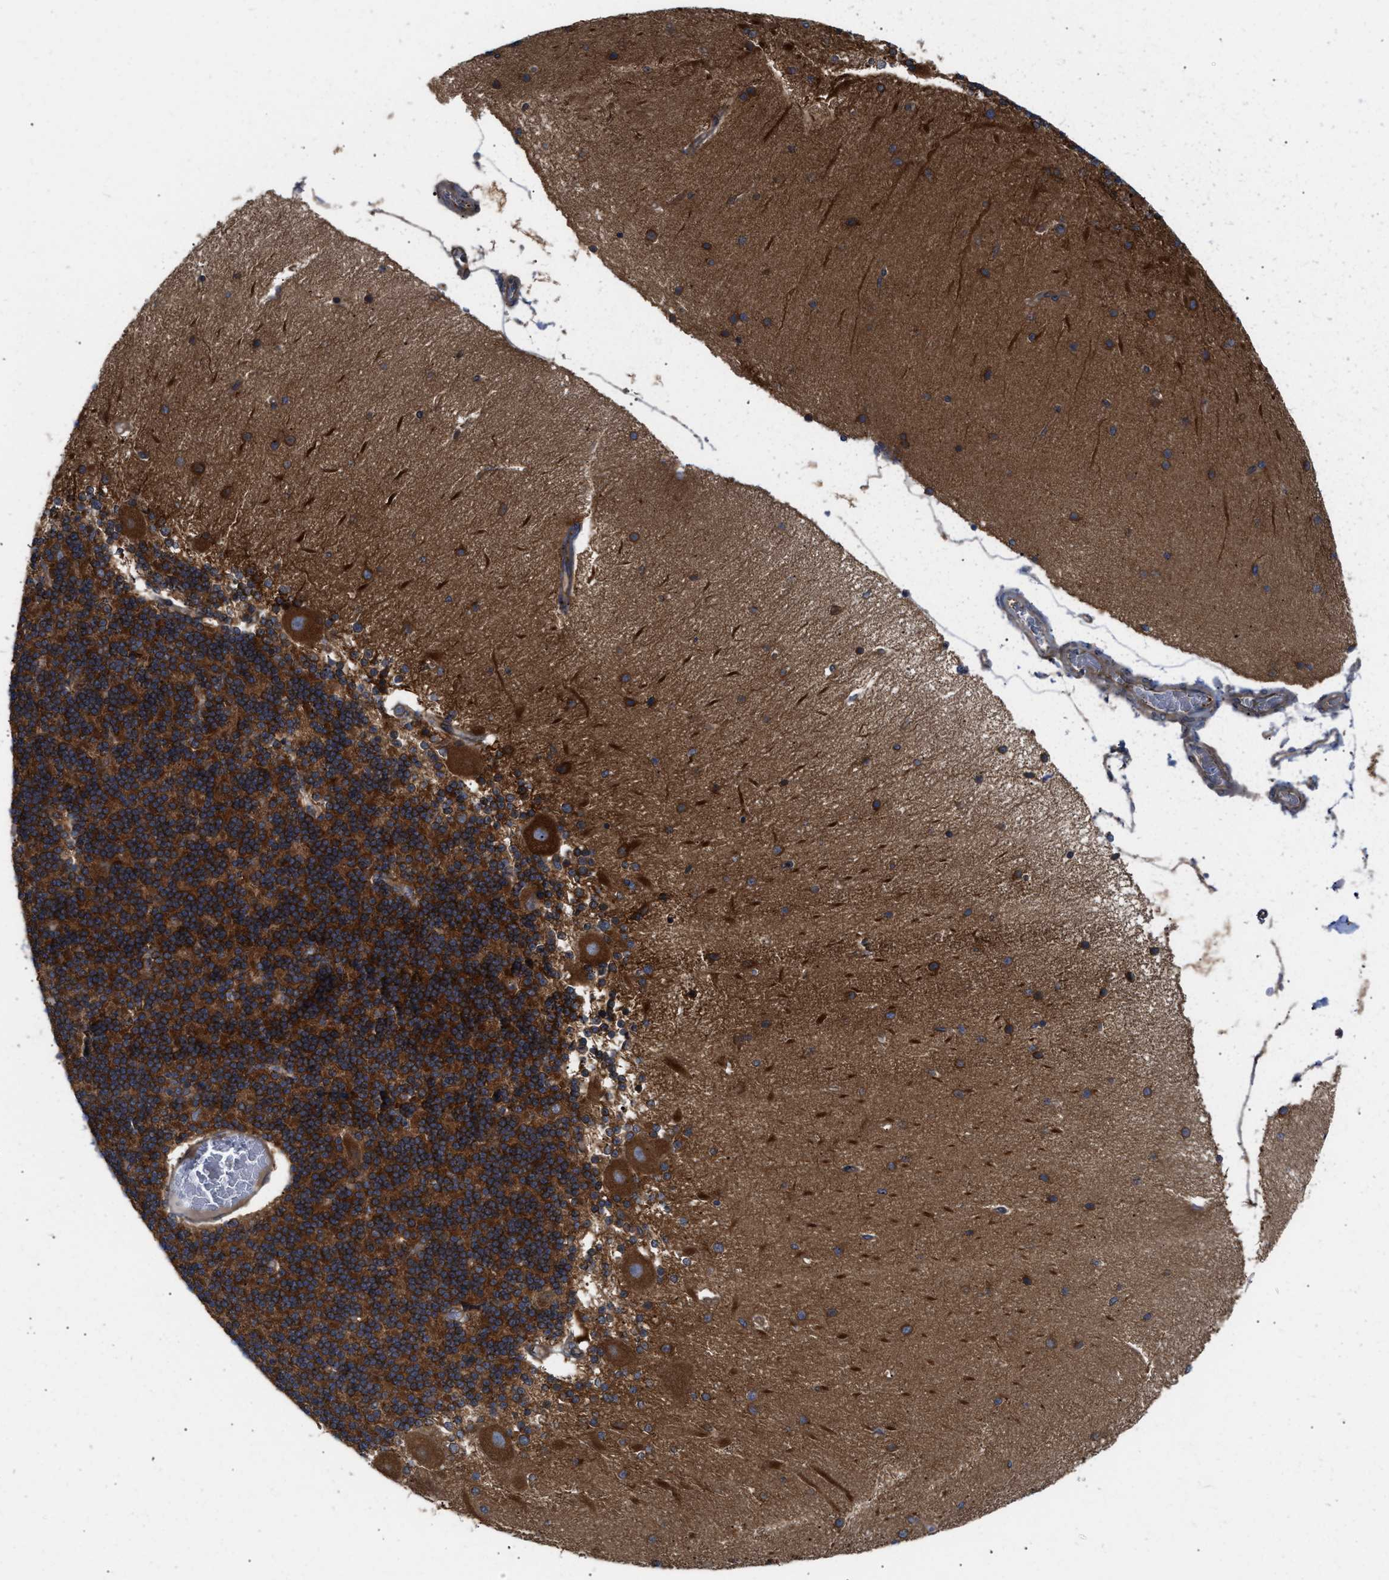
{"staining": {"intensity": "strong", "quantity": ">75%", "location": "cytoplasmic/membranous"}, "tissue": "cerebellum", "cell_type": "Cells in granular layer", "image_type": "normal", "snomed": [{"axis": "morphology", "description": "Normal tissue, NOS"}, {"axis": "topography", "description": "Cerebellum"}], "caption": "Cerebellum stained with immunohistochemistry (IHC) reveals strong cytoplasmic/membranous expression in approximately >75% of cells in granular layer. Nuclei are stained in blue.", "gene": "LAPTM4B", "patient": {"sex": "female", "age": 54}}